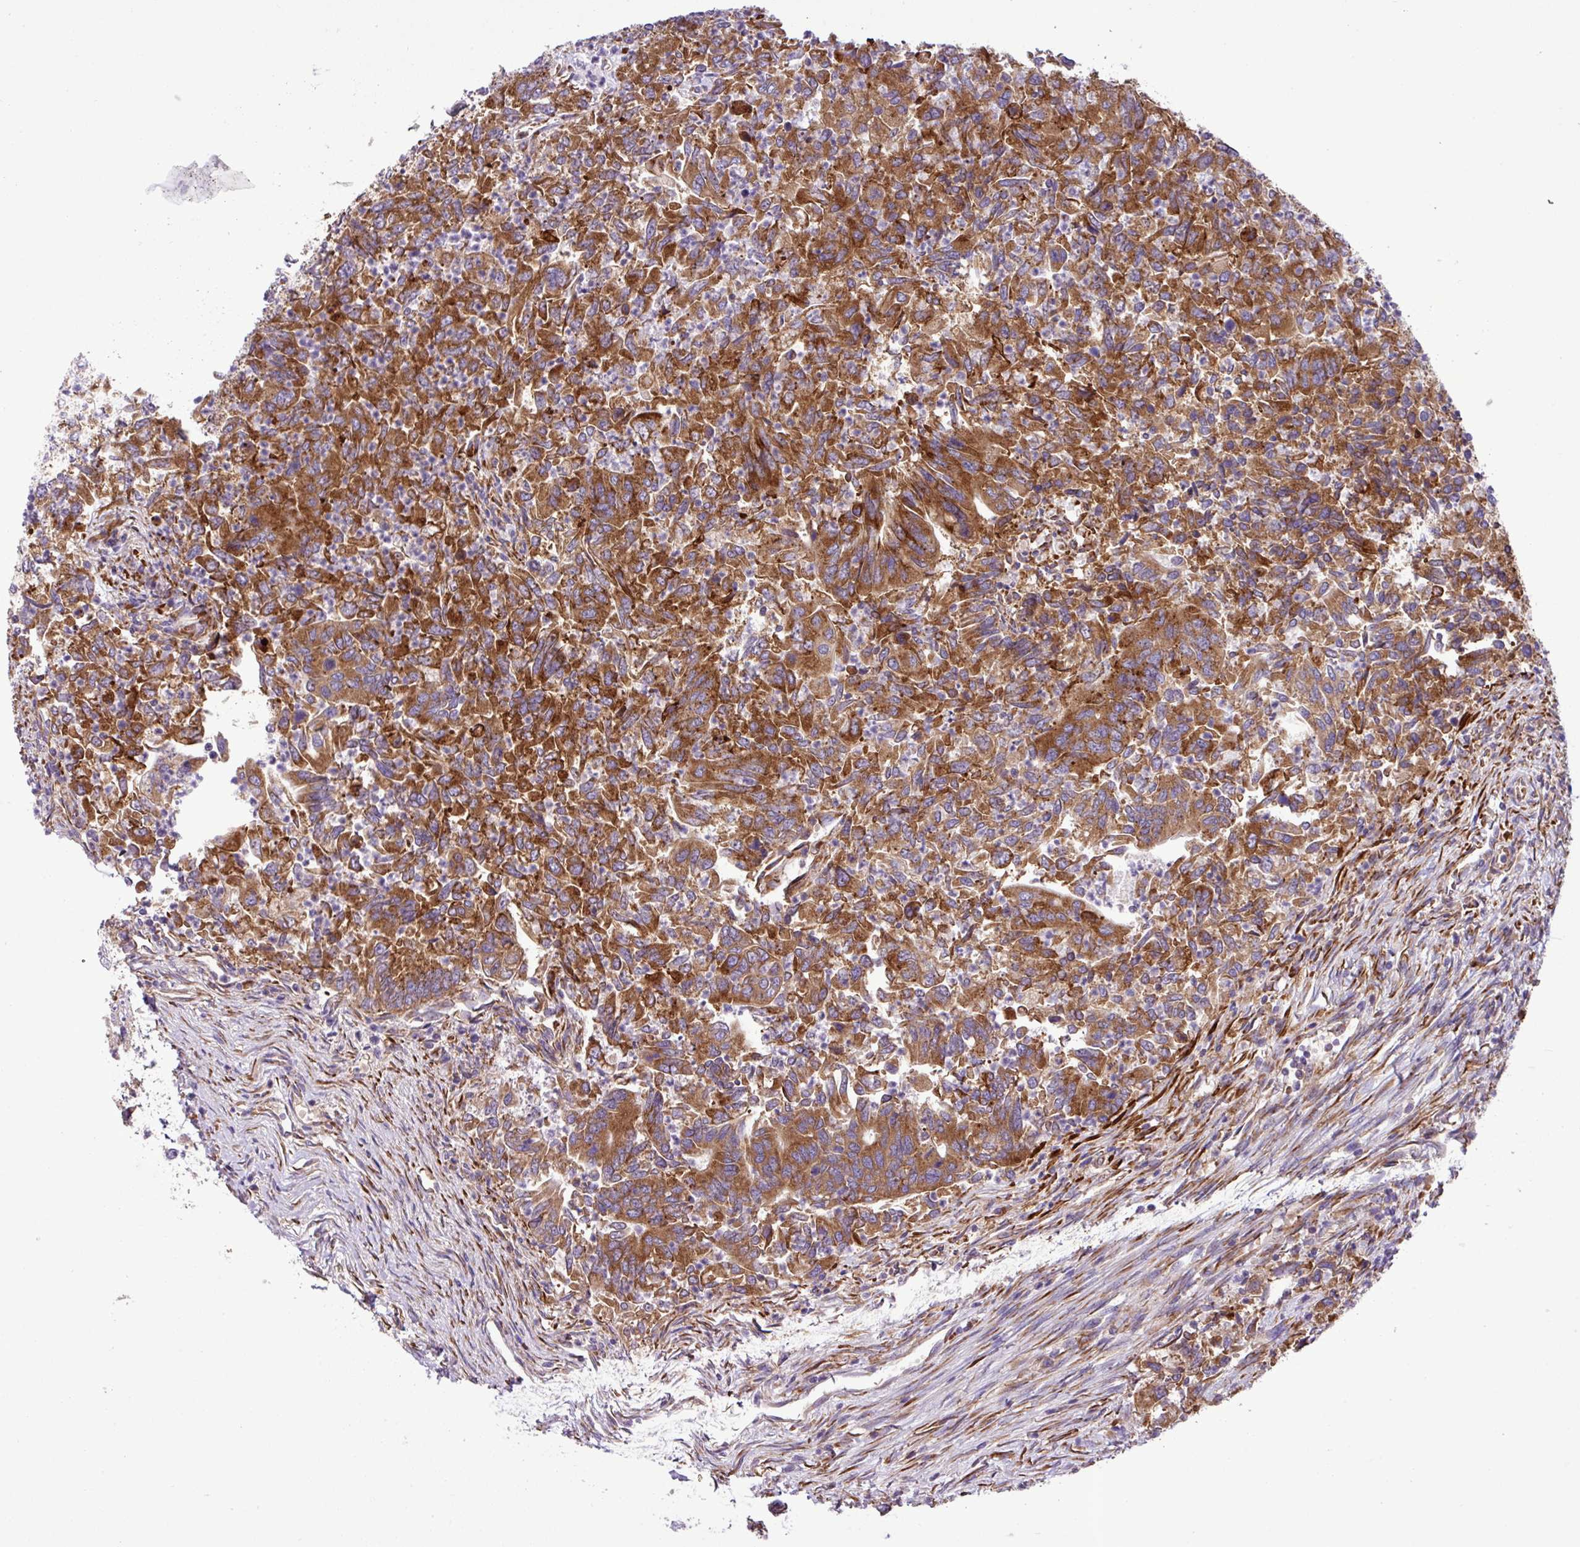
{"staining": {"intensity": "moderate", "quantity": ">75%", "location": "cytoplasmic/membranous"}, "tissue": "colorectal cancer", "cell_type": "Tumor cells", "image_type": "cancer", "snomed": [{"axis": "morphology", "description": "Adenocarcinoma, NOS"}, {"axis": "topography", "description": "Colon"}], "caption": "Brown immunohistochemical staining in human colorectal cancer (adenocarcinoma) shows moderate cytoplasmic/membranous staining in approximately >75% of tumor cells.", "gene": "RPL13", "patient": {"sex": "female", "age": 67}}